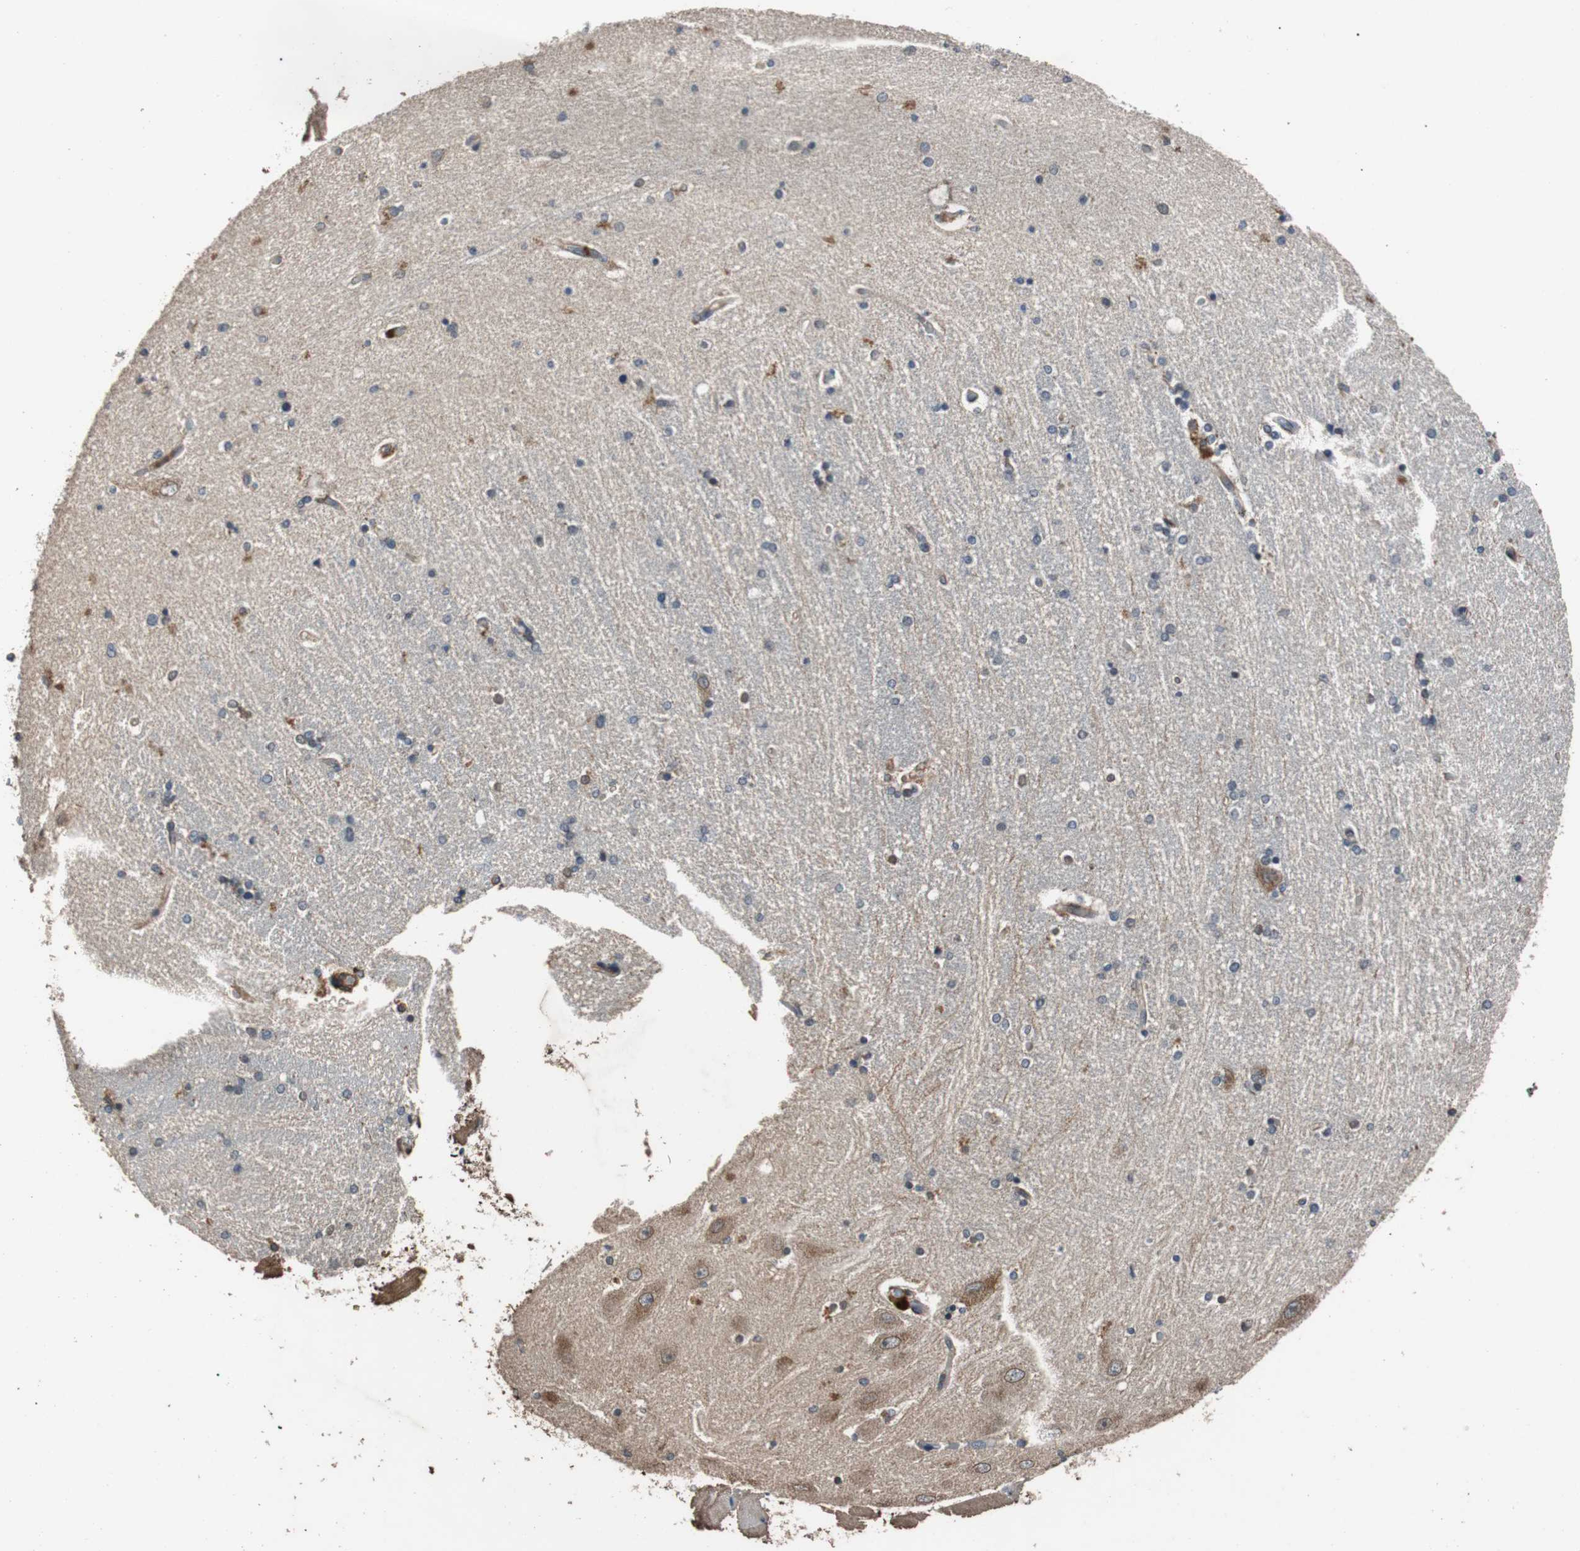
{"staining": {"intensity": "moderate", "quantity": "25%-75%", "location": "cytoplasmic/membranous"}, "tissue": "hippocampus", "cell_type": "Glial cells", "image_type": "normal", "snomed": [{"axis": "morphology", "description": "Normal tissue, NOS"}, {"axis": "topography", "description": "Hippocampus"}], "caption": "Glial cells show medium levels of moderate cytoplasmic/membranous positivity in approximately 25%-75% of cells in normal human hippocampus. The protein is shown in brown color, while the nuclei are stained blue.", "gene": "PITRM1", "patient": {"sex": "female", "age": 54}}